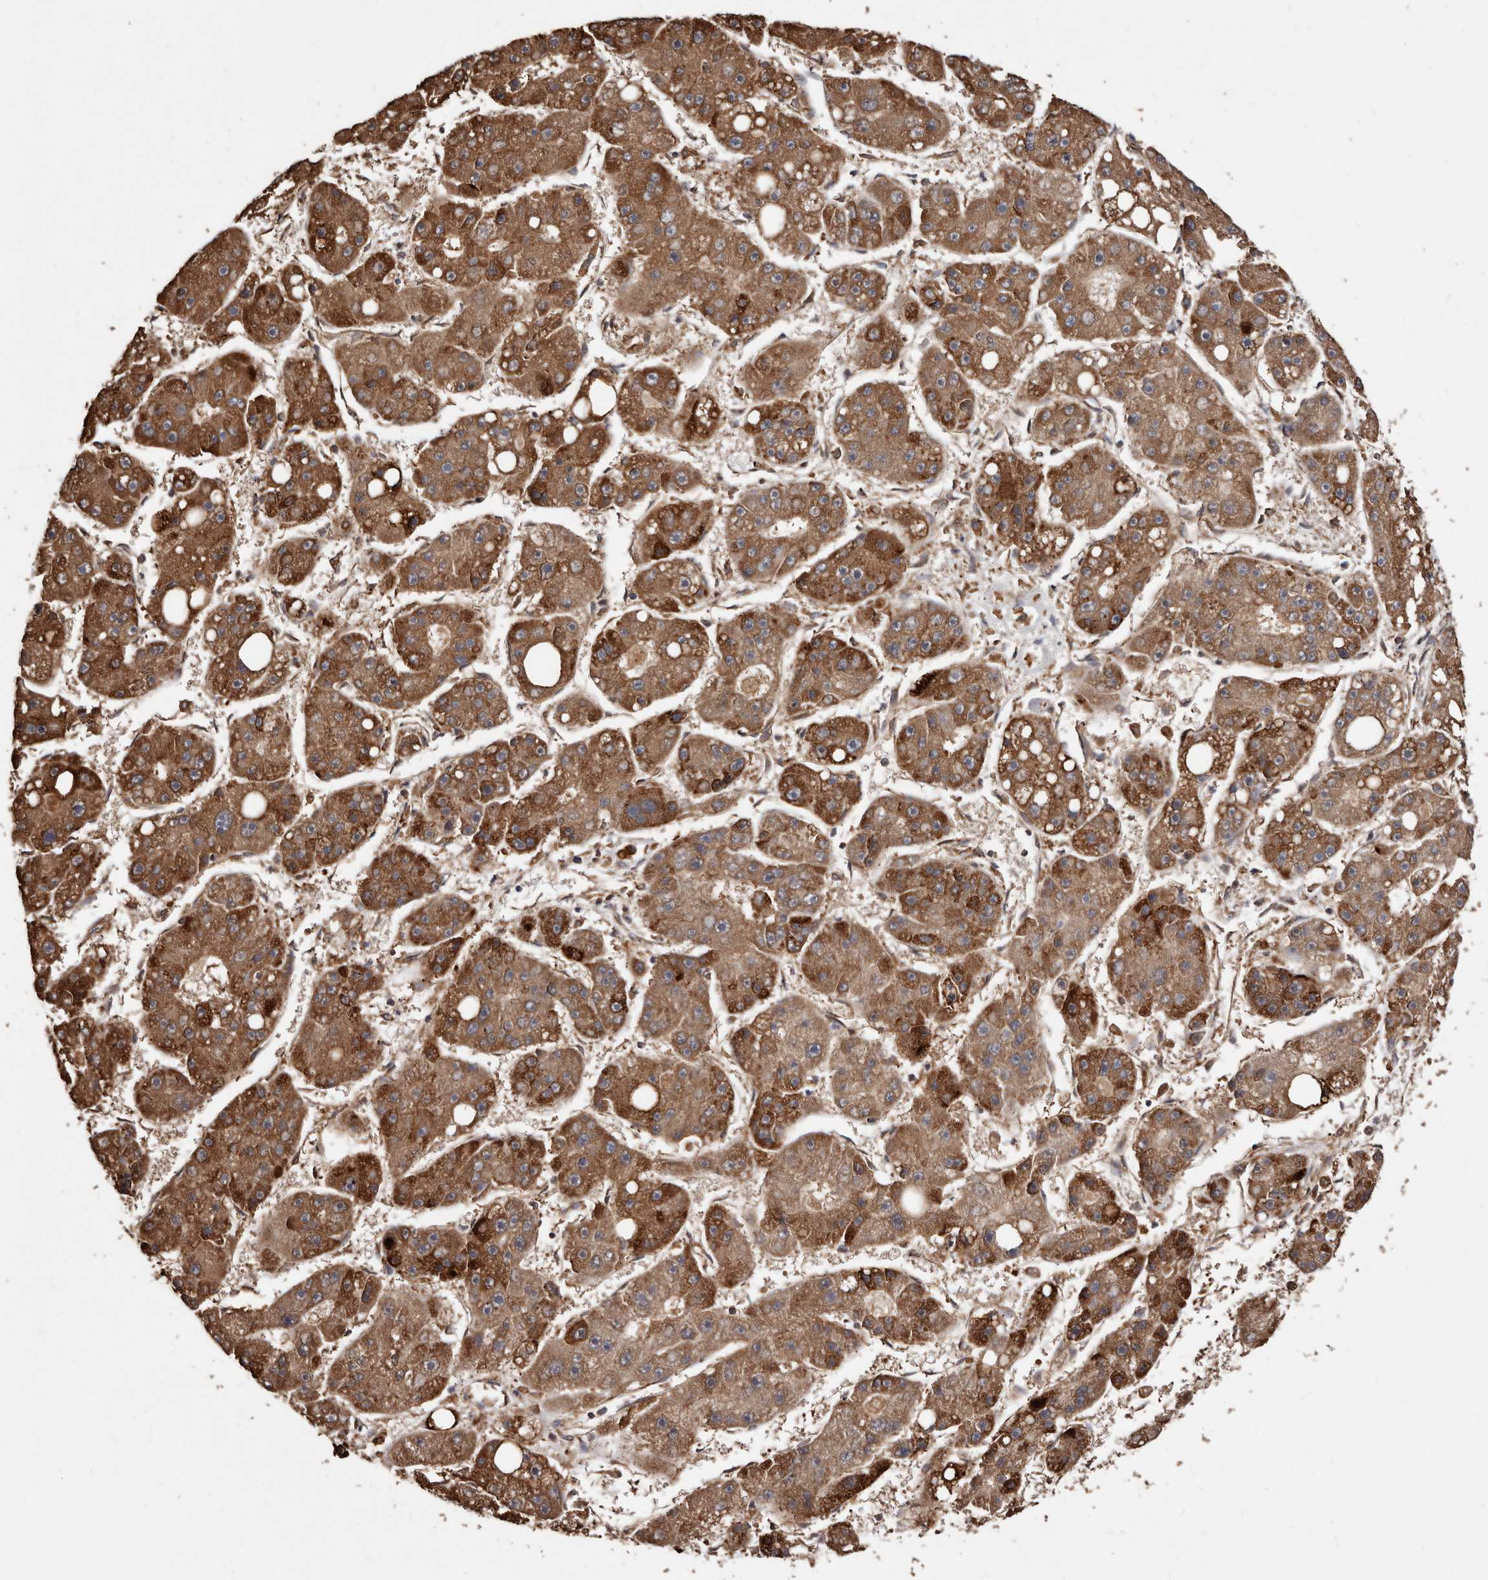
{"staining": {"intensity": "strong", "quantity": ">75%", "location": "cytoplasmic/membranous"}, "tissue": "liver cancer", "cell_type": "Tumor cells", "image_type": "cancer", "snomed": [{"axis": "morphology", "description": "Carcinoma, Hepatocellular, NOS"}, {"axis": "topography", "description": "Liver"}], "caption": "There is high levels of strong cytoplasmic/membranous expression in tumor cells of liver cancer (hepatocellular carcinoma), as demonstrated by immunohistochemical staining (brown color).", "gene": "STEAP2", "patient": {"sex": "female", "age": 61}}